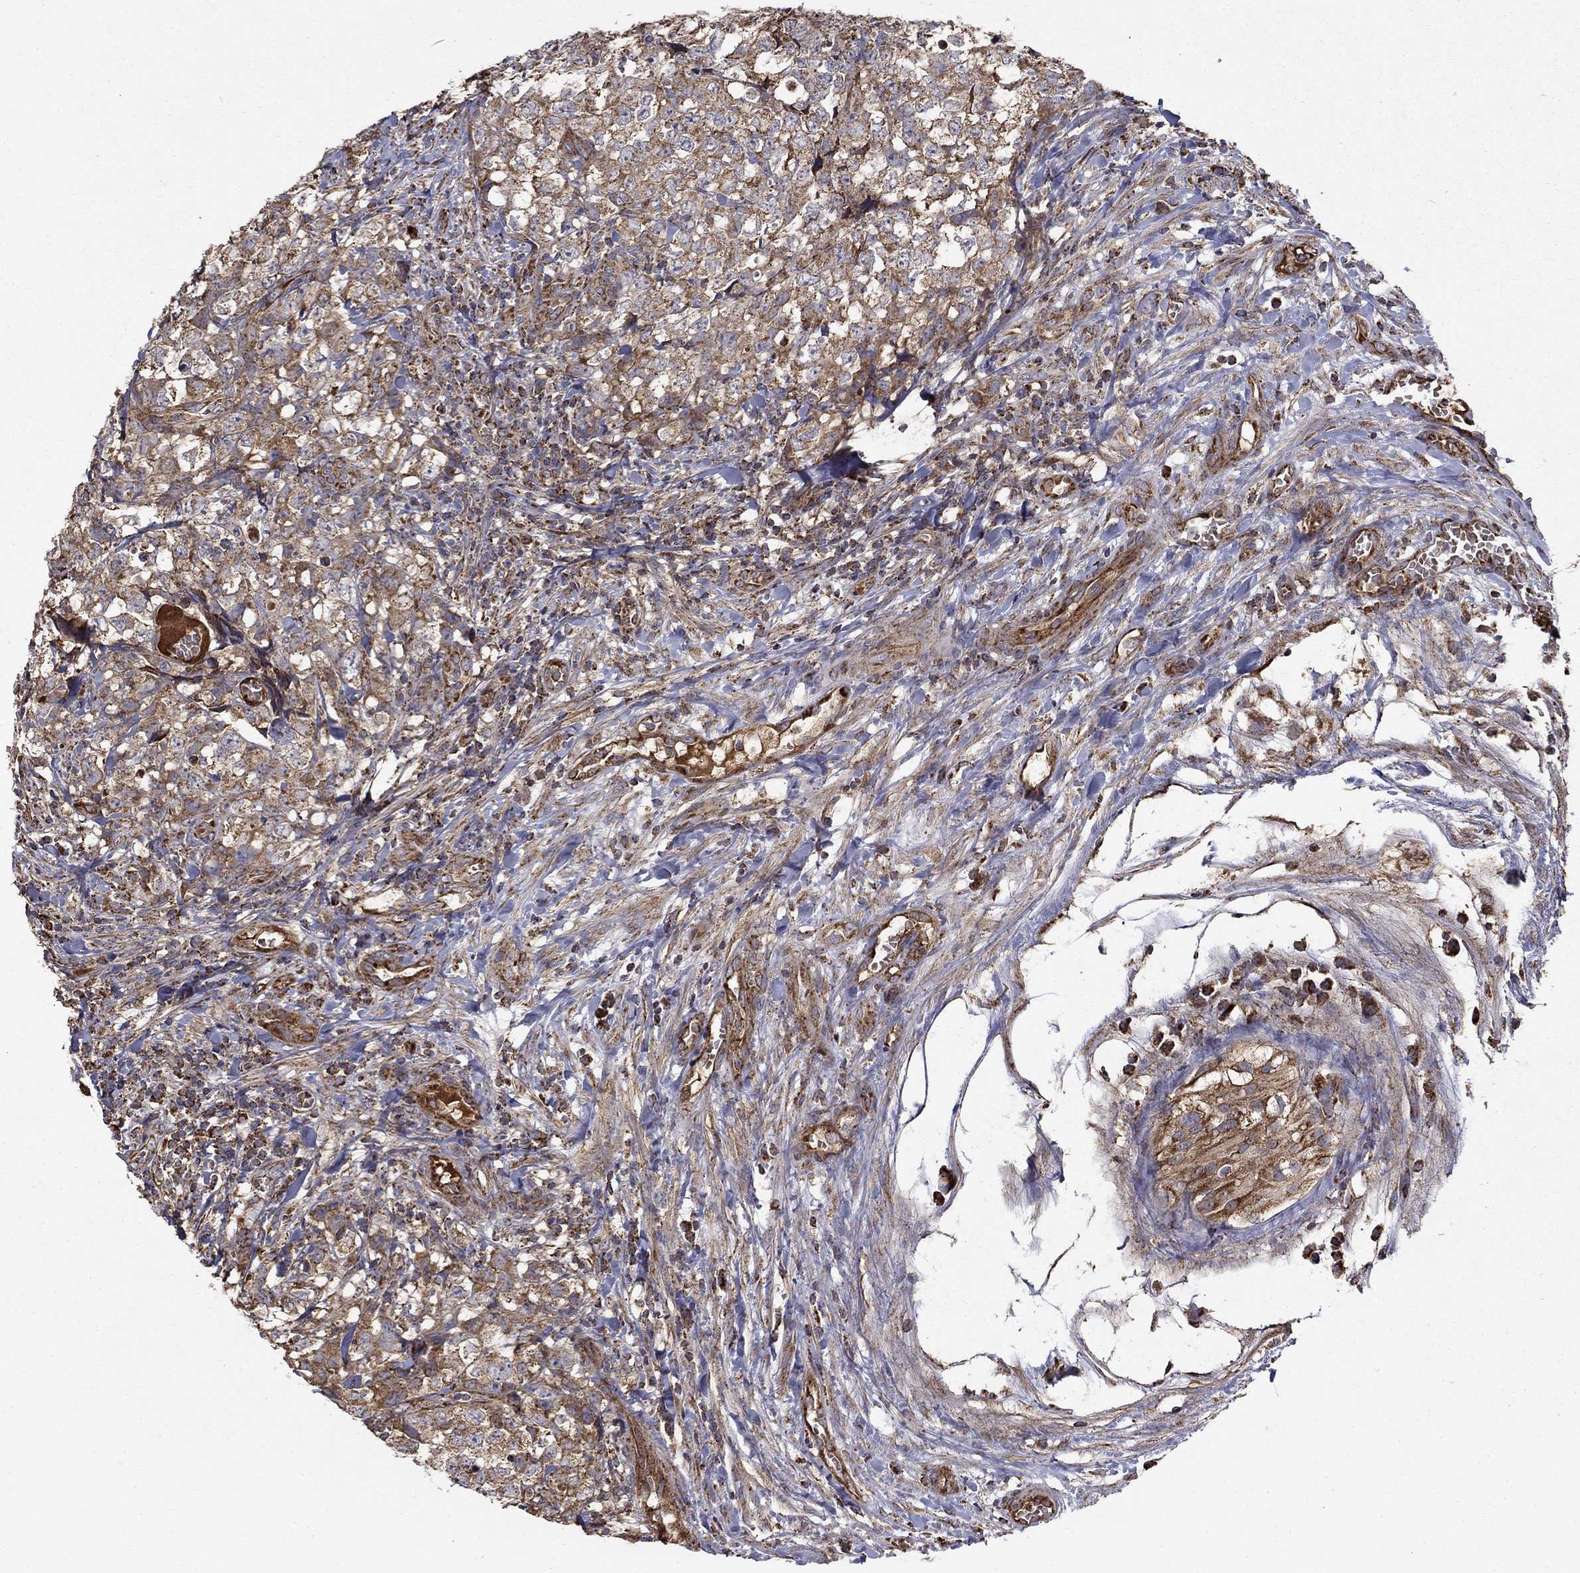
{"staining": {"intensity": "moderate", "quantity": ">75%", "location": "cytoplasmic/membranous"}, "tissue": "testis cancer", "cell_type": "Tumor cells", "image_type": "cancer", "snomed": [{"axis": "morphology", "description": "Carcinoma, Embryonal, NOS"}, {"axis": "topography", "description": "Testis"}], "caption": "Testis embryonal carcinoma stained with a brown dye demonstrates moderate cytoplasmic/membranous positive positivity in about >75% of tumor cells.", "gene": "NDUFS8", "patient": {"sex": "male", "age": 23}}